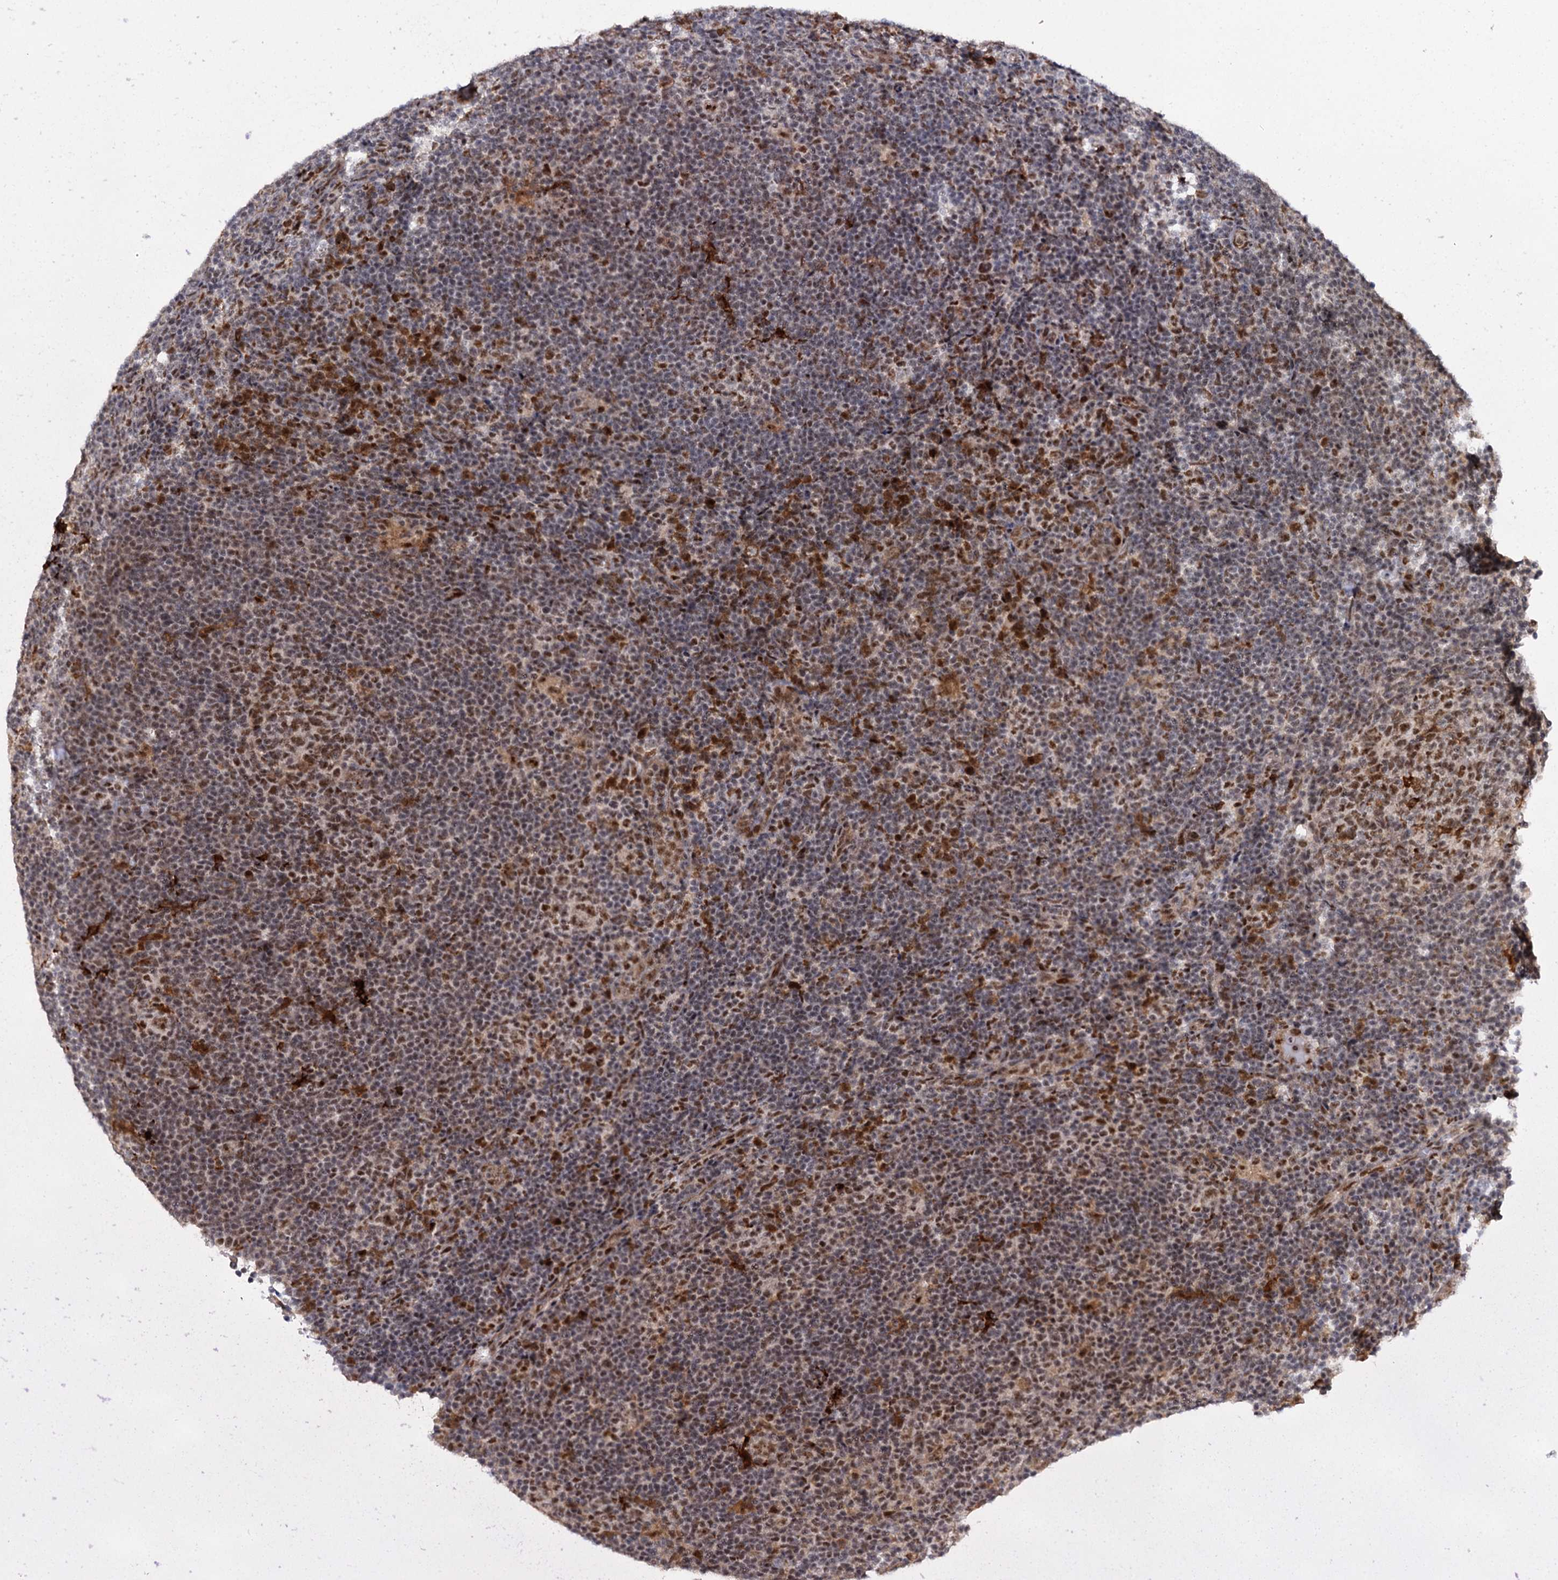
{"staining": {"intensity": "moderate", "quantity": ">75%", "location": "nuclear"}, "tissue": "lymphoma", "cell_type": "Tumor cells", "image_type": "cancer", "snomed": [{"axis": "morphology", "description": "Hodgkin's disease, NOS"}, {"axis": "topography", "description": "Lymph node"}], "caption": "Moderate nuclear protein staining is seen in about >75% of tumor cells in lymphoma. The staining is performed using DAB brown chromogen to label protein expression. The nuclei are counter-stained blue using hematoxylin.", "gene": "BUD13", "patient": {"sex": "female", "age": 57}}